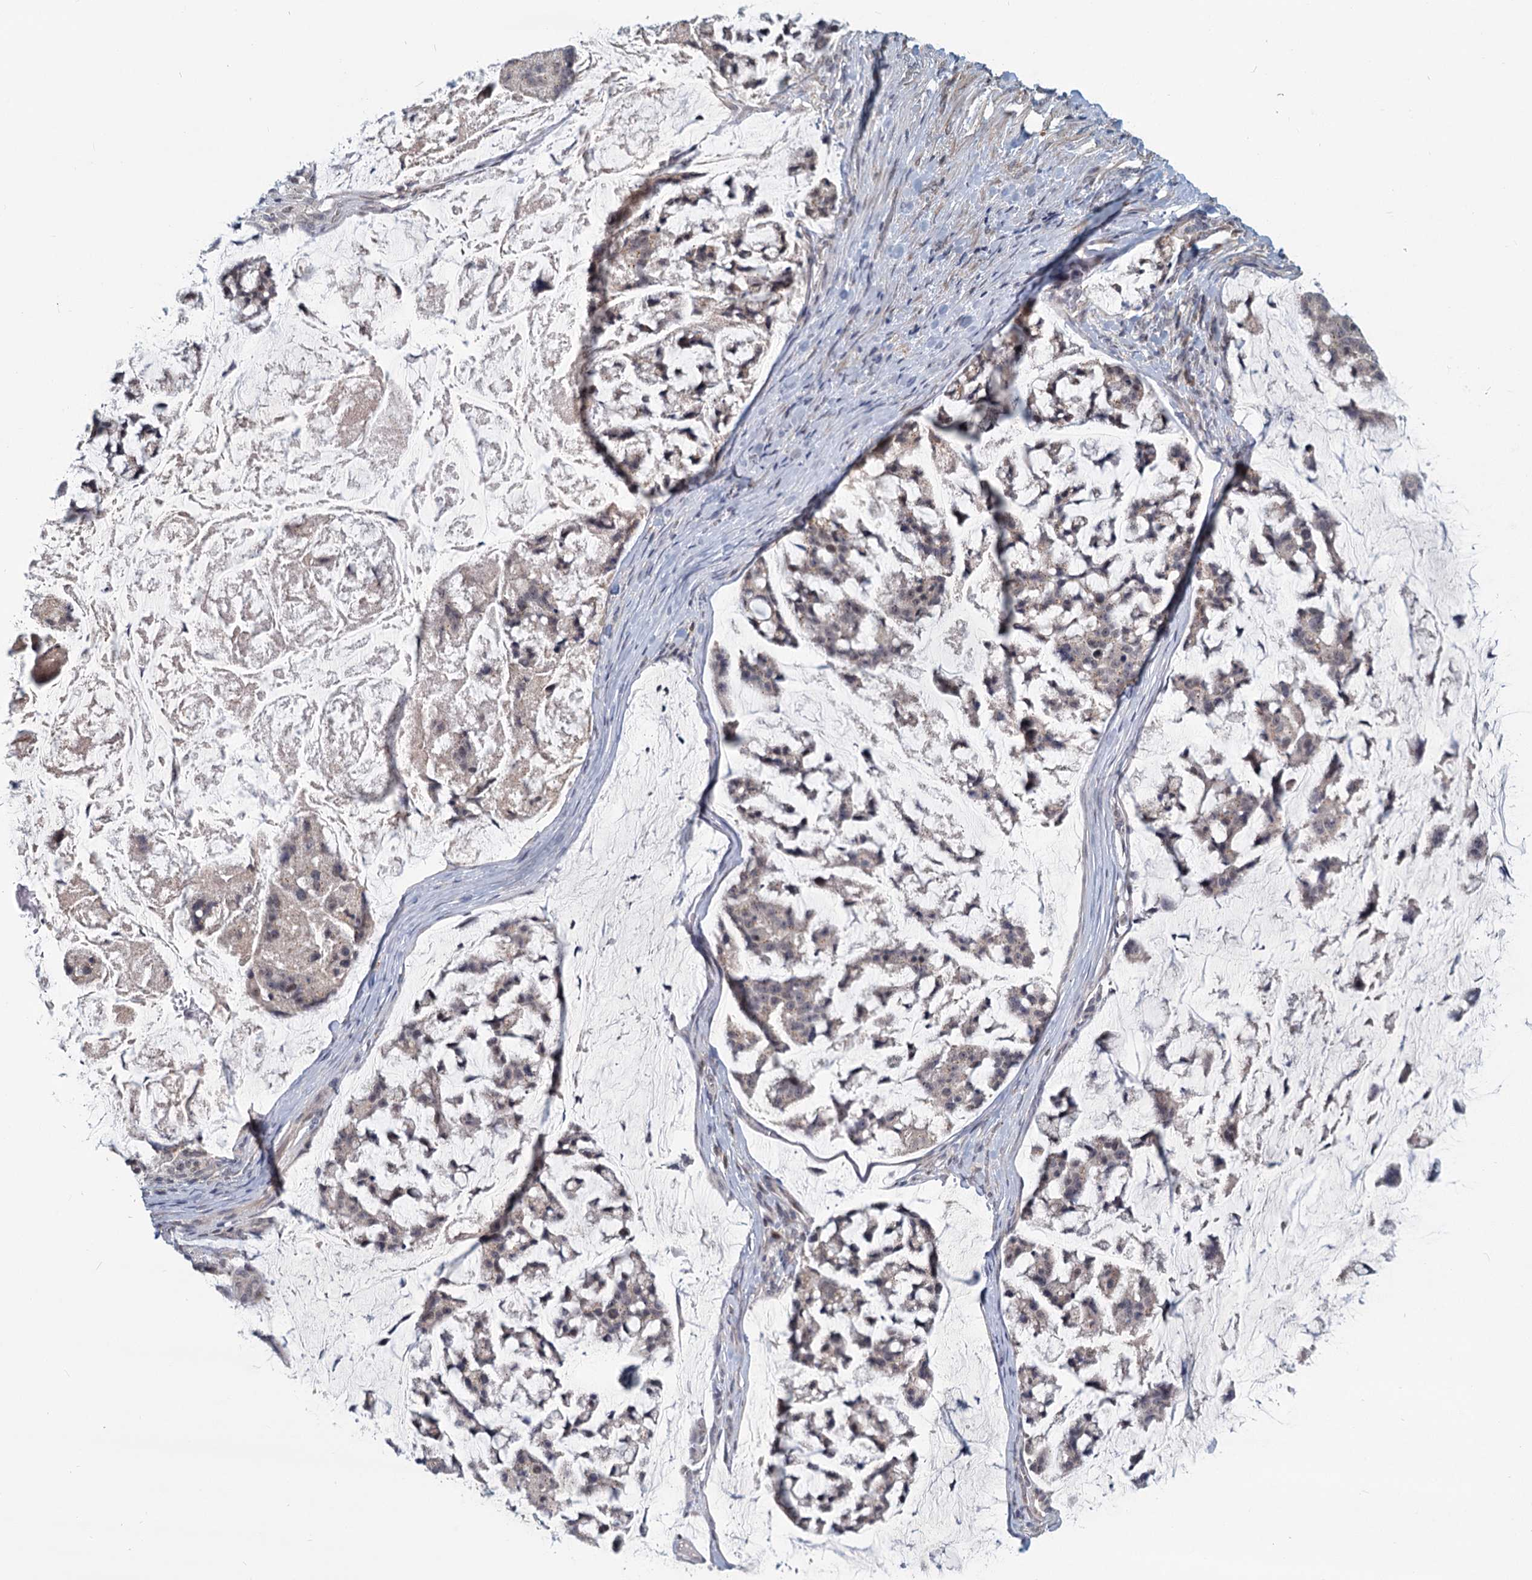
{"staining": {"intensity": "weak", "quantity": "<25%", "location": "cytoplasmic/membranous"}, "tissue": "stomach cancer", "cell_type": "Tumor cells", "image_type": "cancer", "snomed": [{"axis": "morphology", "description": "Adenocarcinoma, NOS"}, {"axis": "topography", "description": "Stomach, lower"}], "caption": "Protein analysis of stomach cancer demonstrates no significant positivity in tumor cells.", "gene": "STAP1", "patient": {"sex": "male", "age": 67}}